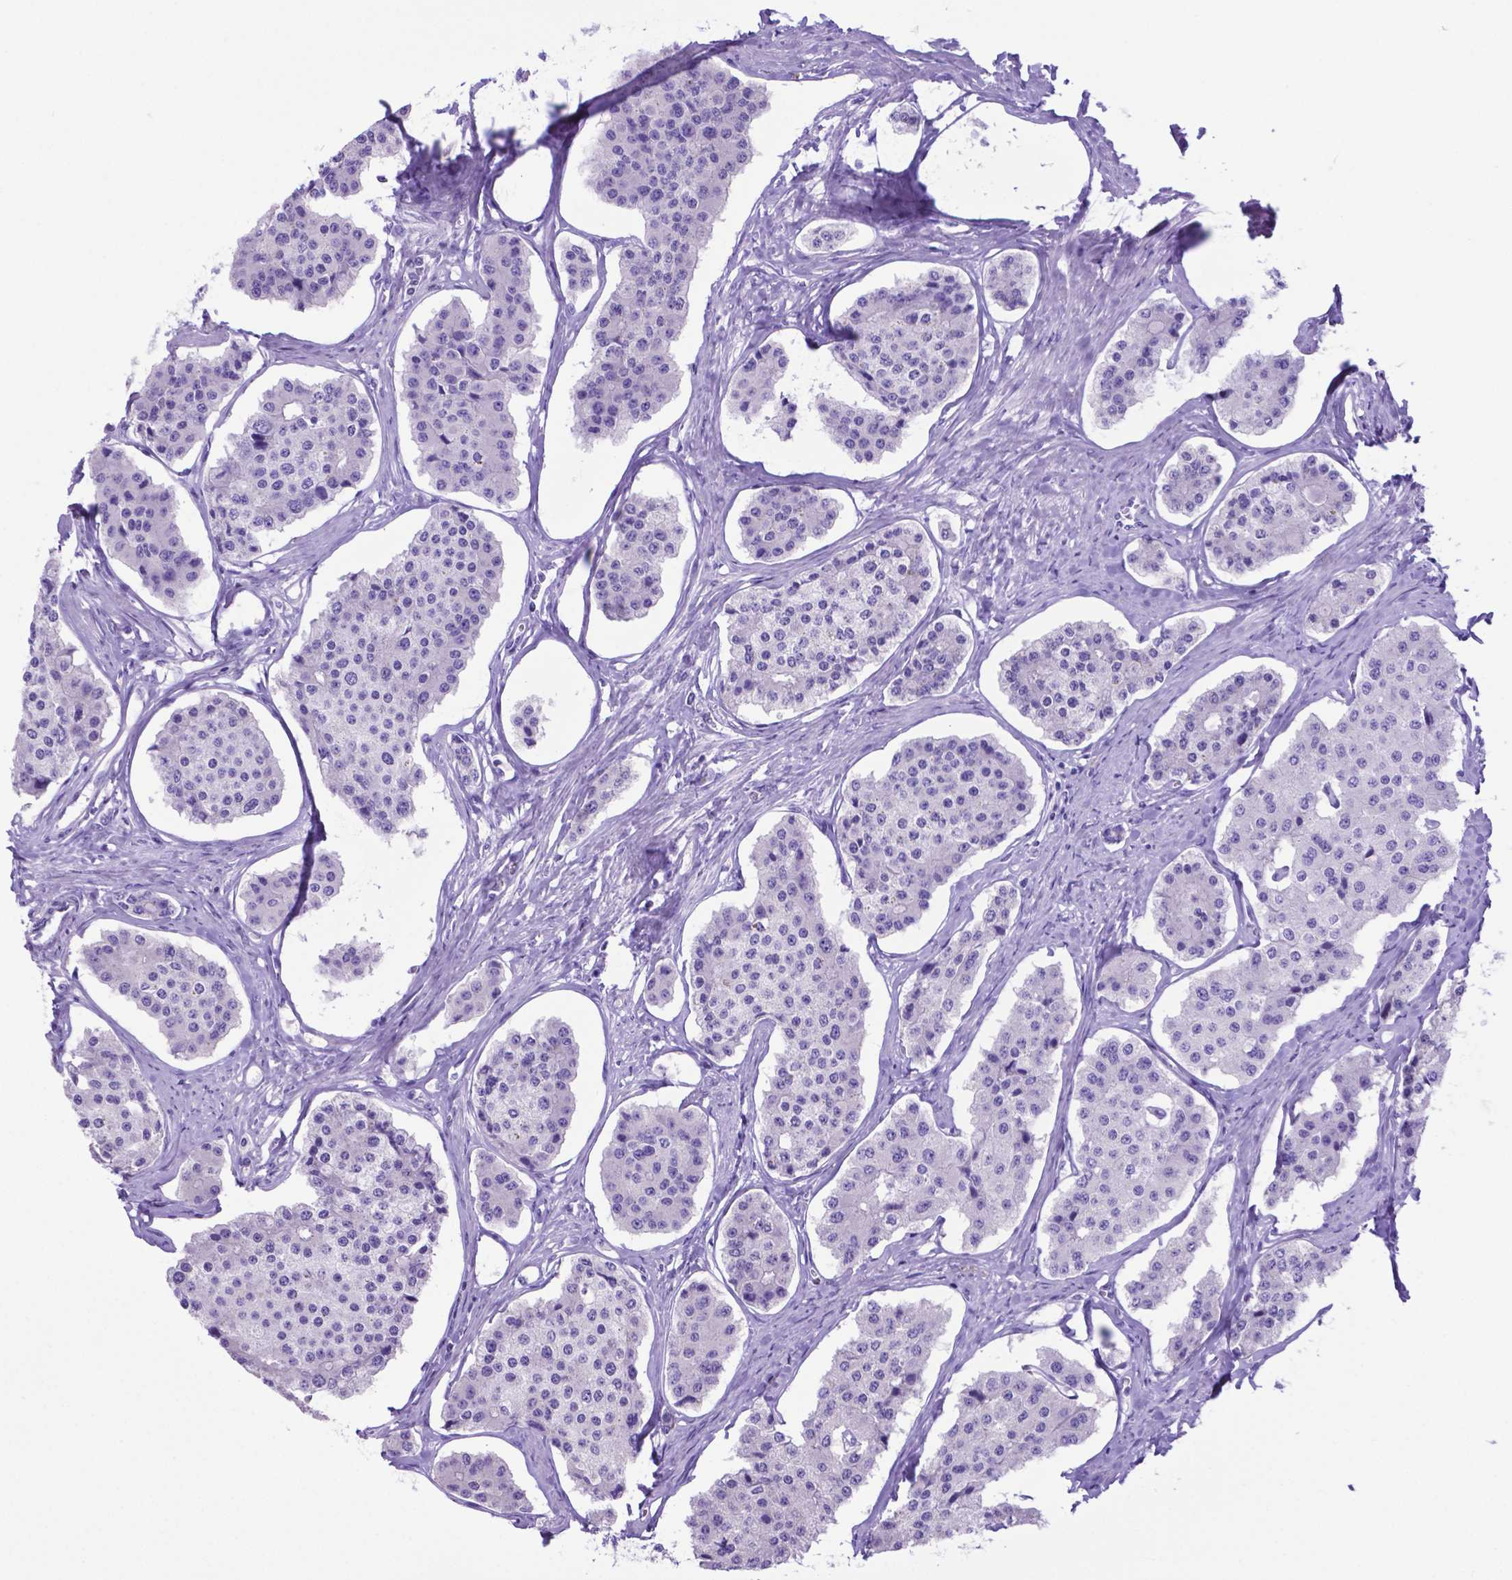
{"staining": {"intensity": "negative", "quantity": "none", "location": "none"}, "tissue": "carcinoid", "cell_type": "Tumor cells", "image_type": "cancer", "snomed": [{"axis": "morphology", "description": "Carcinoid, malignant, NOS"}, {"axis": "topography", "description": "Small intestine"}], "caption": "Immunohistochemistry (IHC) of carcinoid displays no staining in tumor cells. Brightfield microscopy of immunohistochemistry stained with DAB (brown) and hematoxylin (blue), captured at high magnification.", "gene": "LZTR1", "patient": {"sex": "female", "age": 65}}